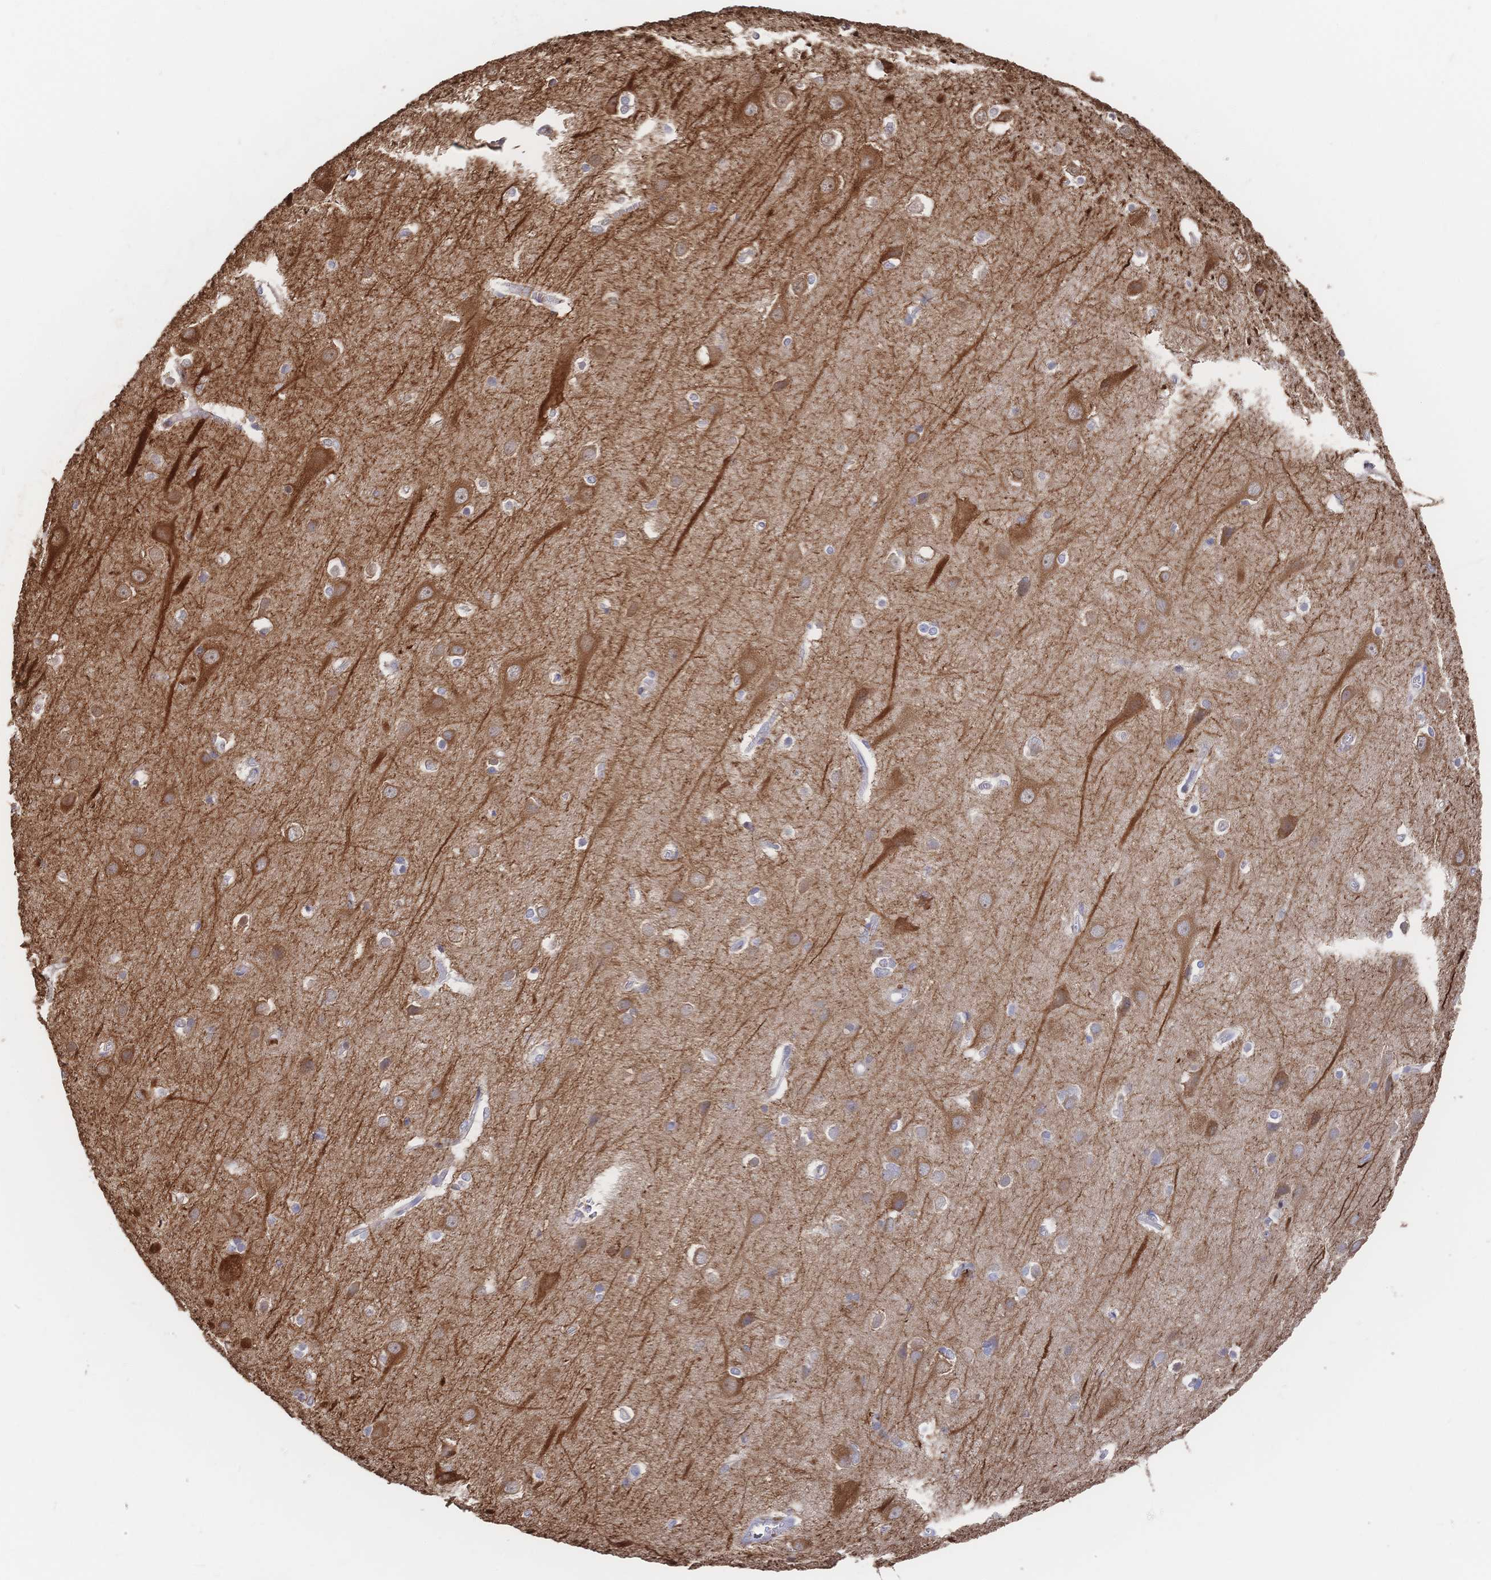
{"staining": {"intensity": "negative", "quantity": "none", "location": "none"}, "tissue": "cerebral cortex", "cell_type": "Endothelial cells", "image_type": "normal", "snomed": [{"axis": "morphology", "description": "Normal tissue, NOS"}, {"axis": "topography", "description": "Cerebral cortex"}], "caption": "The IHC photomicrograph has no significant expression in endothelial cells of cerebral cortex.", "gene": "DNAJA4", "patient": {"sex": "male", "age": 37}}